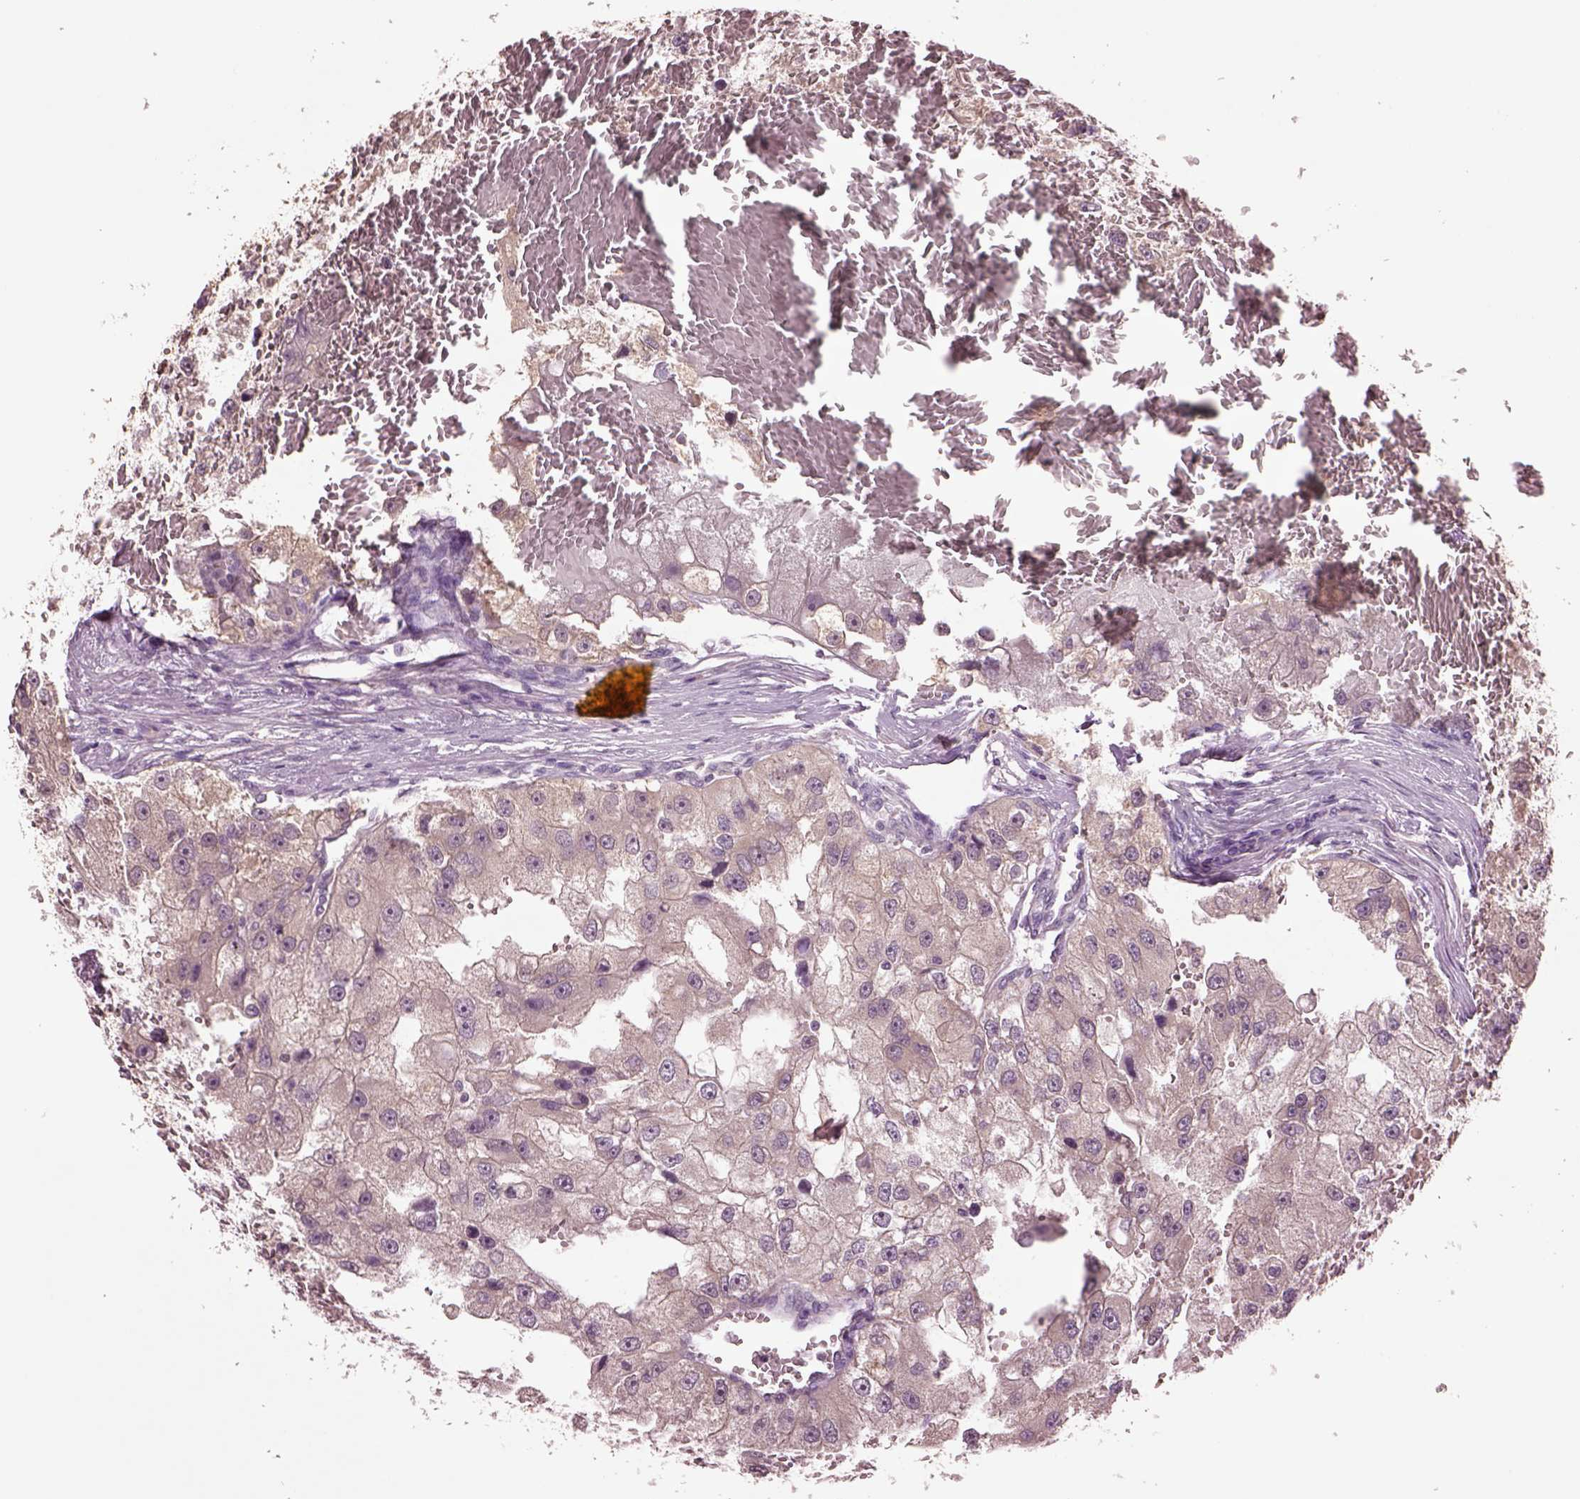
{"staining": {"intensity": "weak", "quantity": ">75%", "location": "cytoplasmic/membranous"}, "tissue": "renal cancer", "cell_type": "Tumor cells", "image_type": "cancer", "snomed": [{"axis": "morphology", "description": "Adenocarcinoma, NOS"}, {"axis": "topography", "description": "Kidney"}], "caption": "Immunohistochemical staining of renal cancer (adenocarcinoma) demonstrates weak cytoplasmic/membranous protein positivity in about >75% of tumor cells. (DAB = brown stain, brightfield microscopy at high magnification).", "gene": "CLPSL1", "patient": {"sex": "male", "age": 63}}